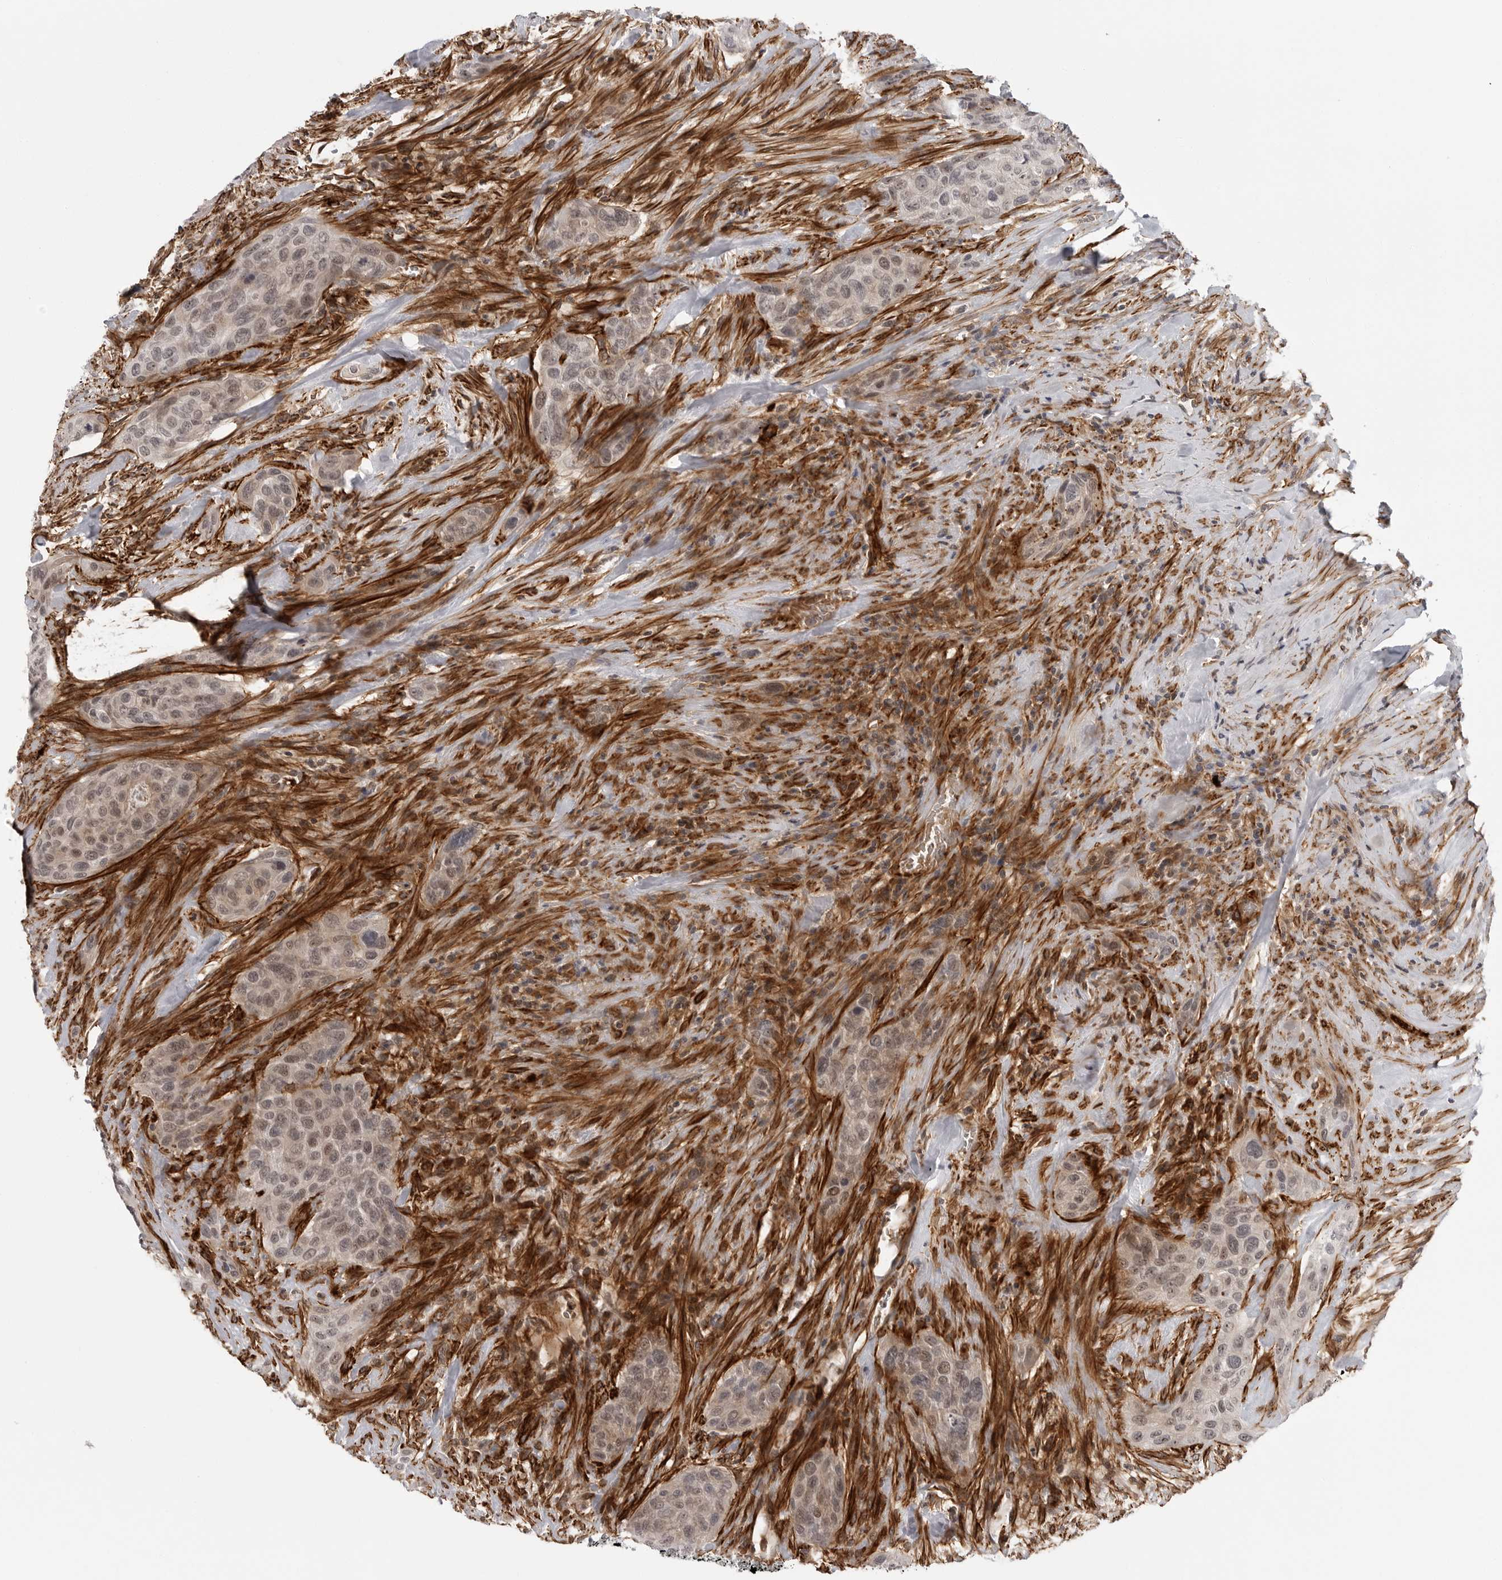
{"staining": {"intensity": "weak", "quantity": ">75%", "location": "nuclear"}, "tissue": "urothelial cancer", "cell_type": "Tumor cells", "image_type": "cancer", "snomed": [{"axis": "morphology", "description": "Urothelial carcinoma, High grade"}, {"axis": "topography", "description": "Urinary bladder"}], "caption": "DAB (3,3'-diaminobenzidine) immunohistochemical staining of urothelial carcinoma (high-grade) exhibits weak nuclear protein staining in approximately >75% of tumor cells.", "gene": "TUT4", "patient": {"sex": "male", "age": 35}}